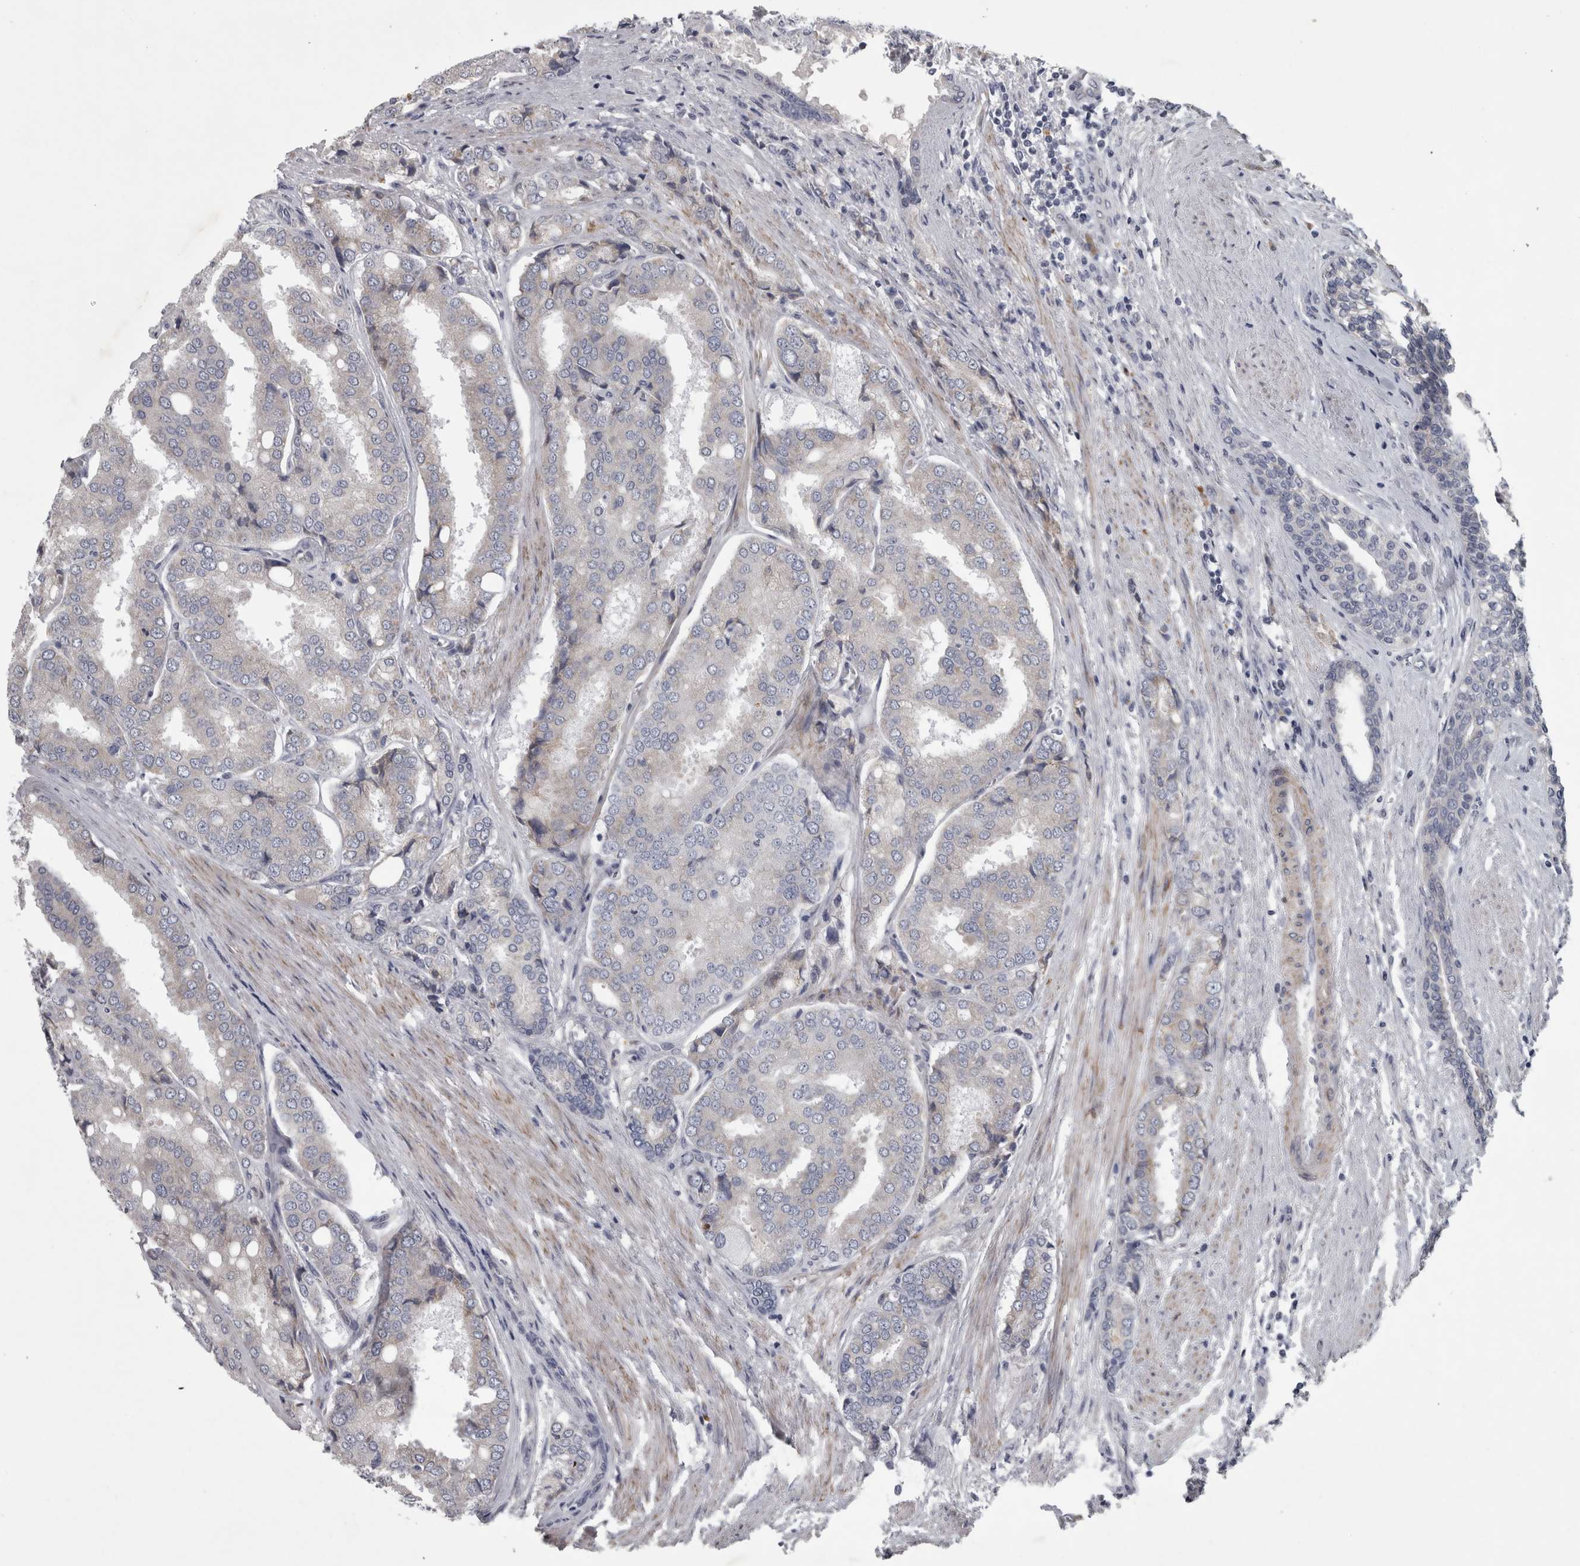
{"staining": {"intensity": "negative", "quantity": "none", "location": "none"}, "tissue": "prostate cancer", "cell_type": "Tumor cells", "image_type": "cancer", "snomed": [{"axis": "morphology", "description": "Adenocarcinoma, High grade"}, {"axis": "topography", "description": "Prostate"}], "caption": "Protein analysis of prostate cancer (high-grade adenocarcinoma) displays no significant expression in tumor cells.", "gene": "DBT", "patient": {"sex": "male", "age": 50}}